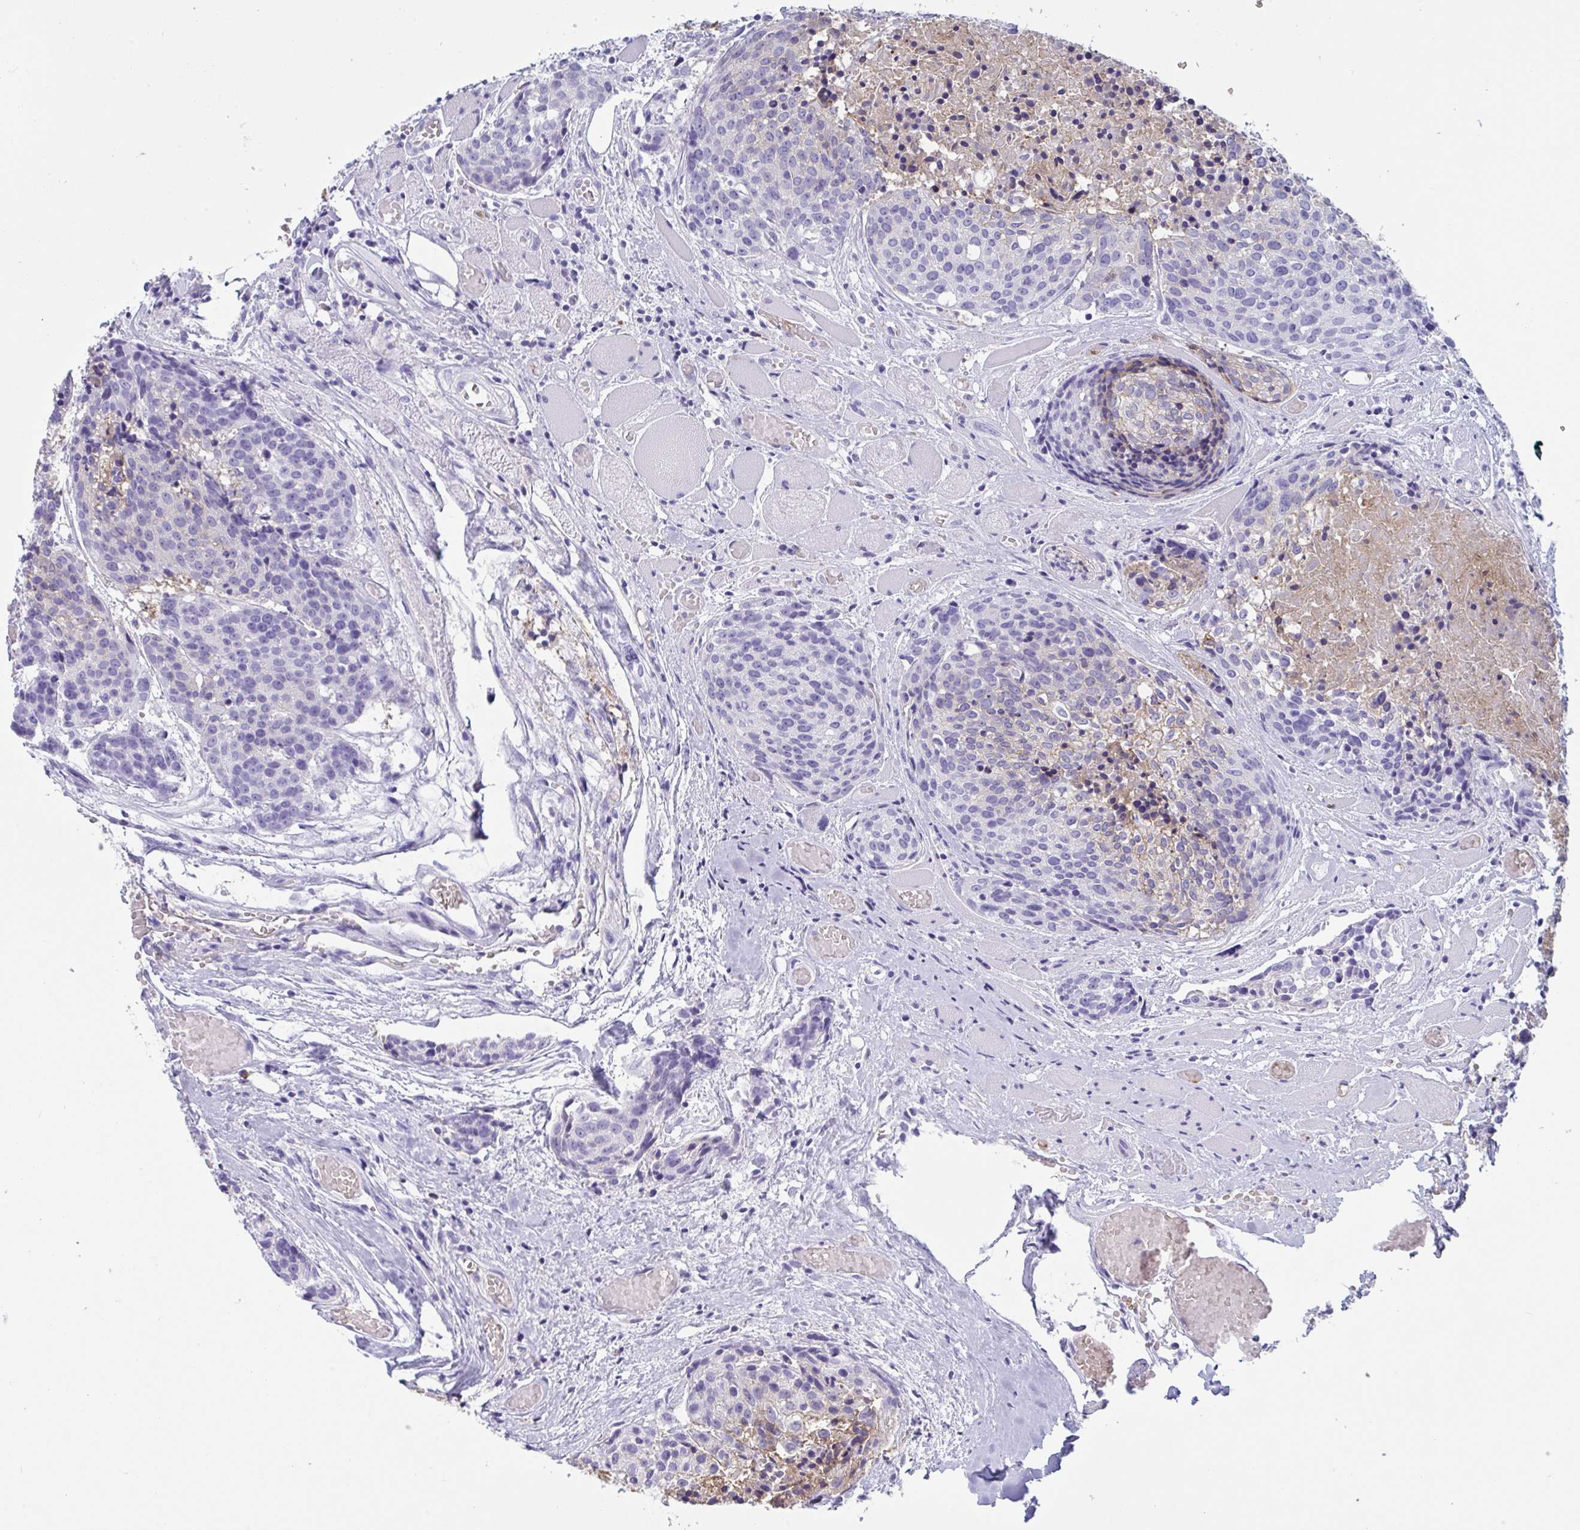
{"staining": {"intensity": "negative", "quantity": "none", "location": "none"}, "tissue": "head and neck cancer", "cell_type": "Tumor cells", "image_type": "cancer", "snomed": [{"axis": "morphology", "description": "Squamous cell carcinoma, NOS"}, {"axis": "topography", "description": "Oral tissue"}, {"axis": "topography", "description": "Head-Neck"}], "caption": "High magnification brightfield microscopy of squamous cell carcinoma (head and neck) stained with DAB (3,3'-diaminobenzidine) (brown) and counterstained with hematoxylin (blue): tumor cells show no significant expression.", "gene": "SLC2A1", "patient": {"sex": "male", "age": 64}}